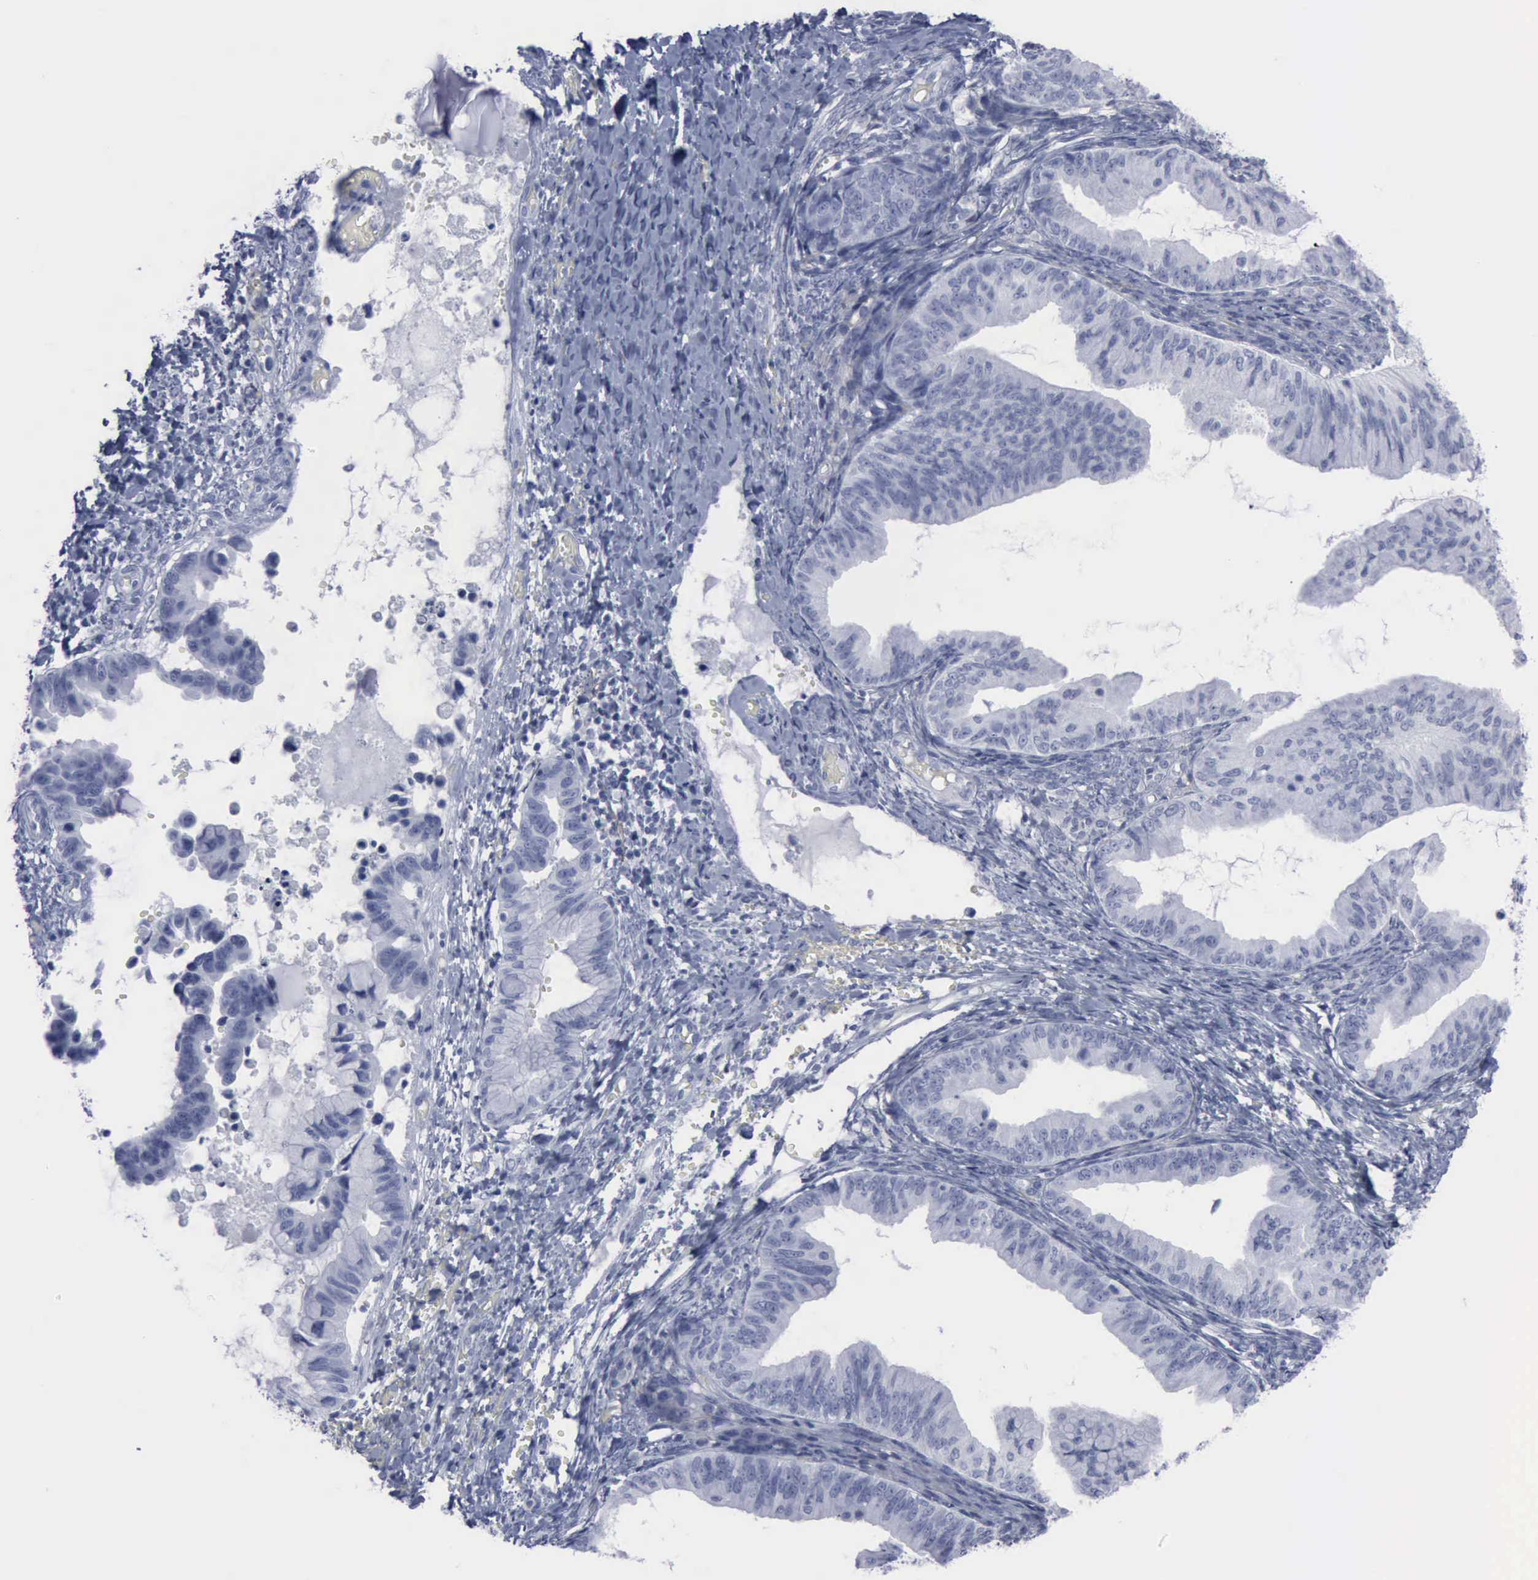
{"staining": {"intensity": "negative", "quantity": "none", "location": "none"}, "tissue": "ovarian cancer", "cell_type": "Tumor cells", "image_type": "cancer", "snomed": [{"axis": "morphology", "description": "Cystadenocarcinoma, mucinous, NOS"}, {"axis": "topography", "description": "Ovary"}], "caption": "IHC histopathology image of neoplastic tissue: mucinous cystadenocarcinoma (ovarian) stained with DAB (3,3'-diaminobenzidine) shows no significant protein staining in tumor cells.", "gene": "VCAM1", "patient": {"sex": "female", "age": 36}}